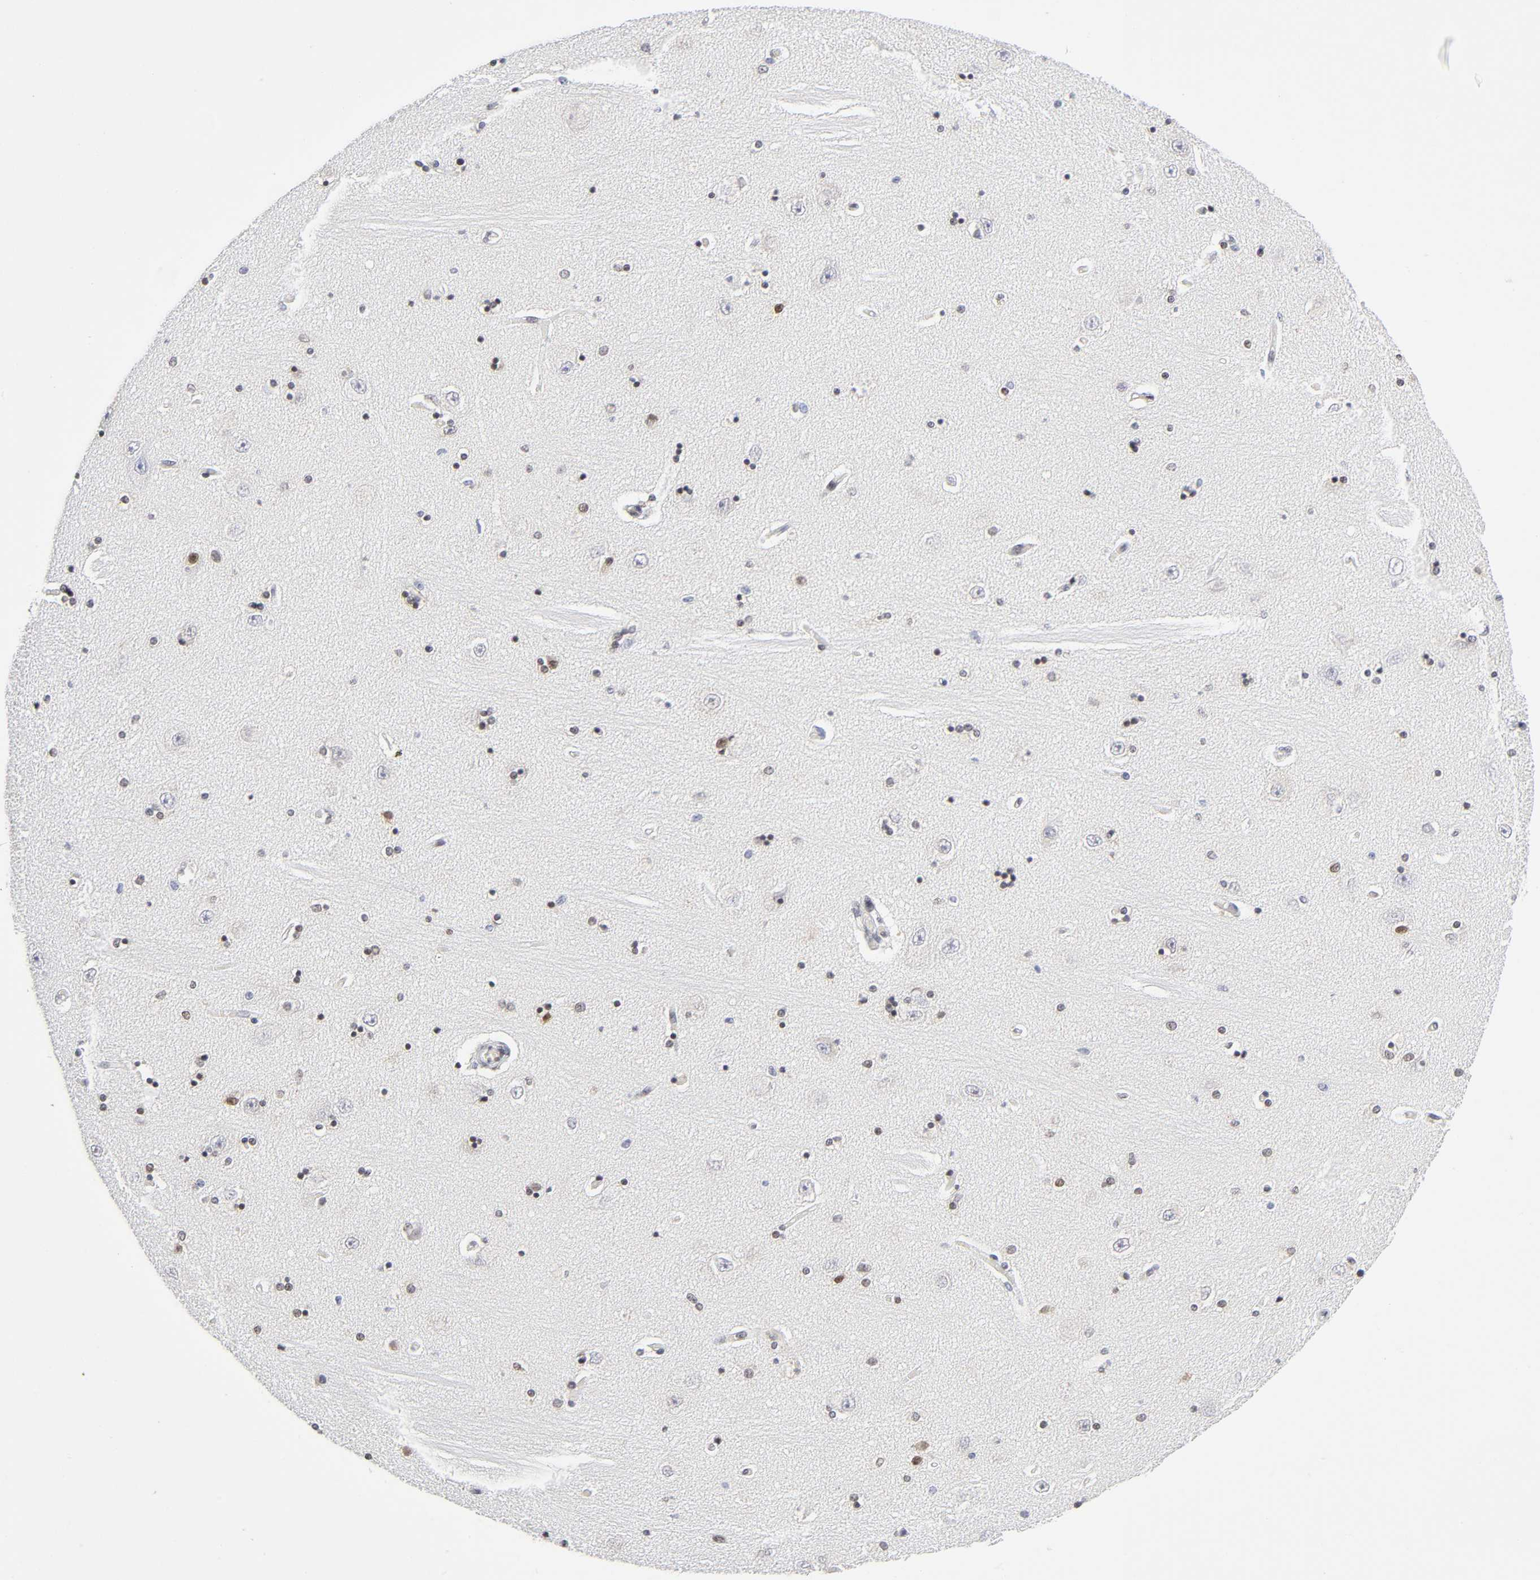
{"staining": {"intensity": "moderate", "quantity": ">75%", "location": "nuclear"}, "tissue": "hippocampus", "cell_type": "Glial cells", "image_type": "normal", "snomed": [{"axis": "morphology", "description": "Normal tissue, NOS"}, {"axis": "topography", "description": "Hippocampus"}], "caption": "Hippocampus stained with DAB (3,3'-diaminobenzidine) immunohistochemistry demonstrates medium levels of moderate nuclear staining in approximately >75% of glial cells. (IHC, brightfield microscopy, high magnification).", "gene": "NFIC", "patient": {"sex": "female", "age": 54}}